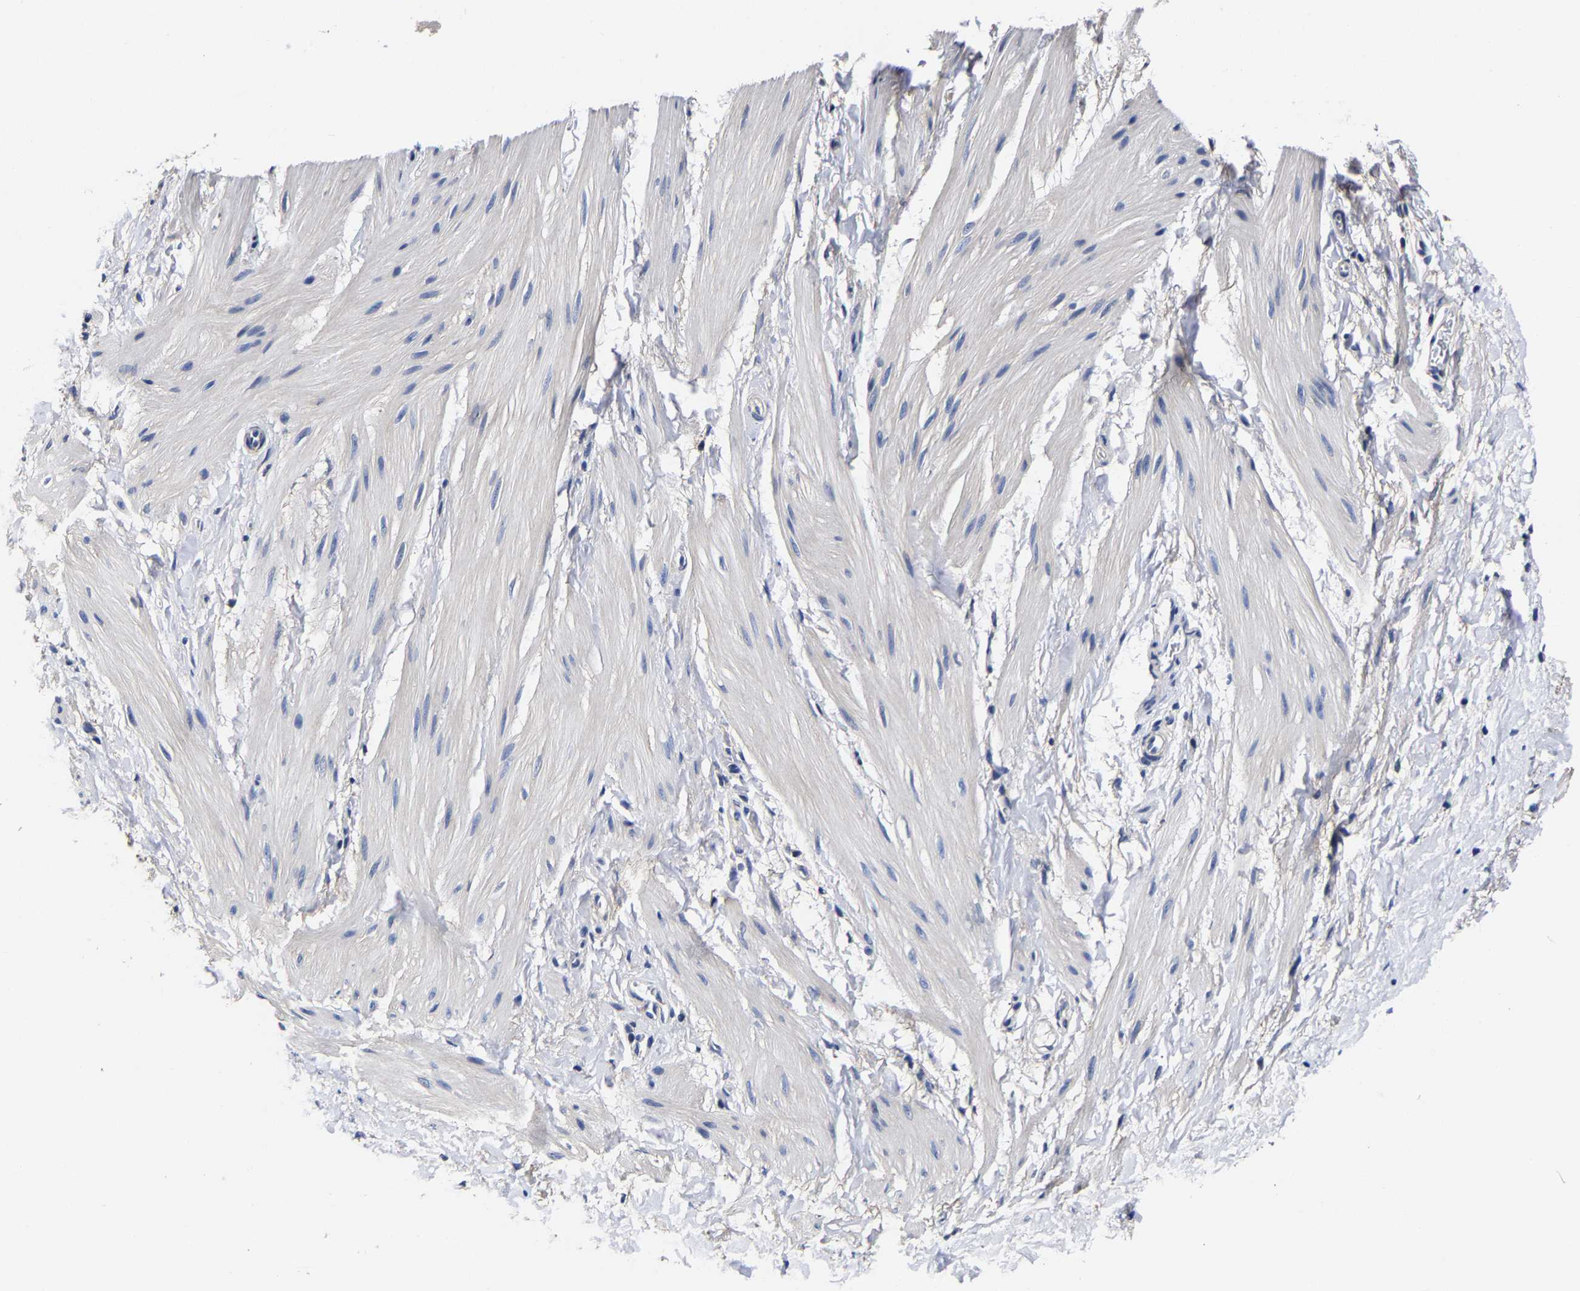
{"staining": {"intensity": "negative", "quantity": "none", "location": "none"}, "tissue": "smooth muscle", "cell_type": "Smooth muscle cells", "image_type": "normal", "snomed": [{"axis": "morphology", "description": "Normal tissue, NOS"}, {"axis": "topography", "description": "Smooth muscle"}], "caption": "Immunohistochemistry histopathology image of benign human smooth muscle stained for a protein (brown), which reveals no positivity in smooth muscle cells. (DAB (3,3'-diaminobenzidine) IHC, high magnification).", "gene": "AASS", "patient": {"sex": "male", "age": 16}}